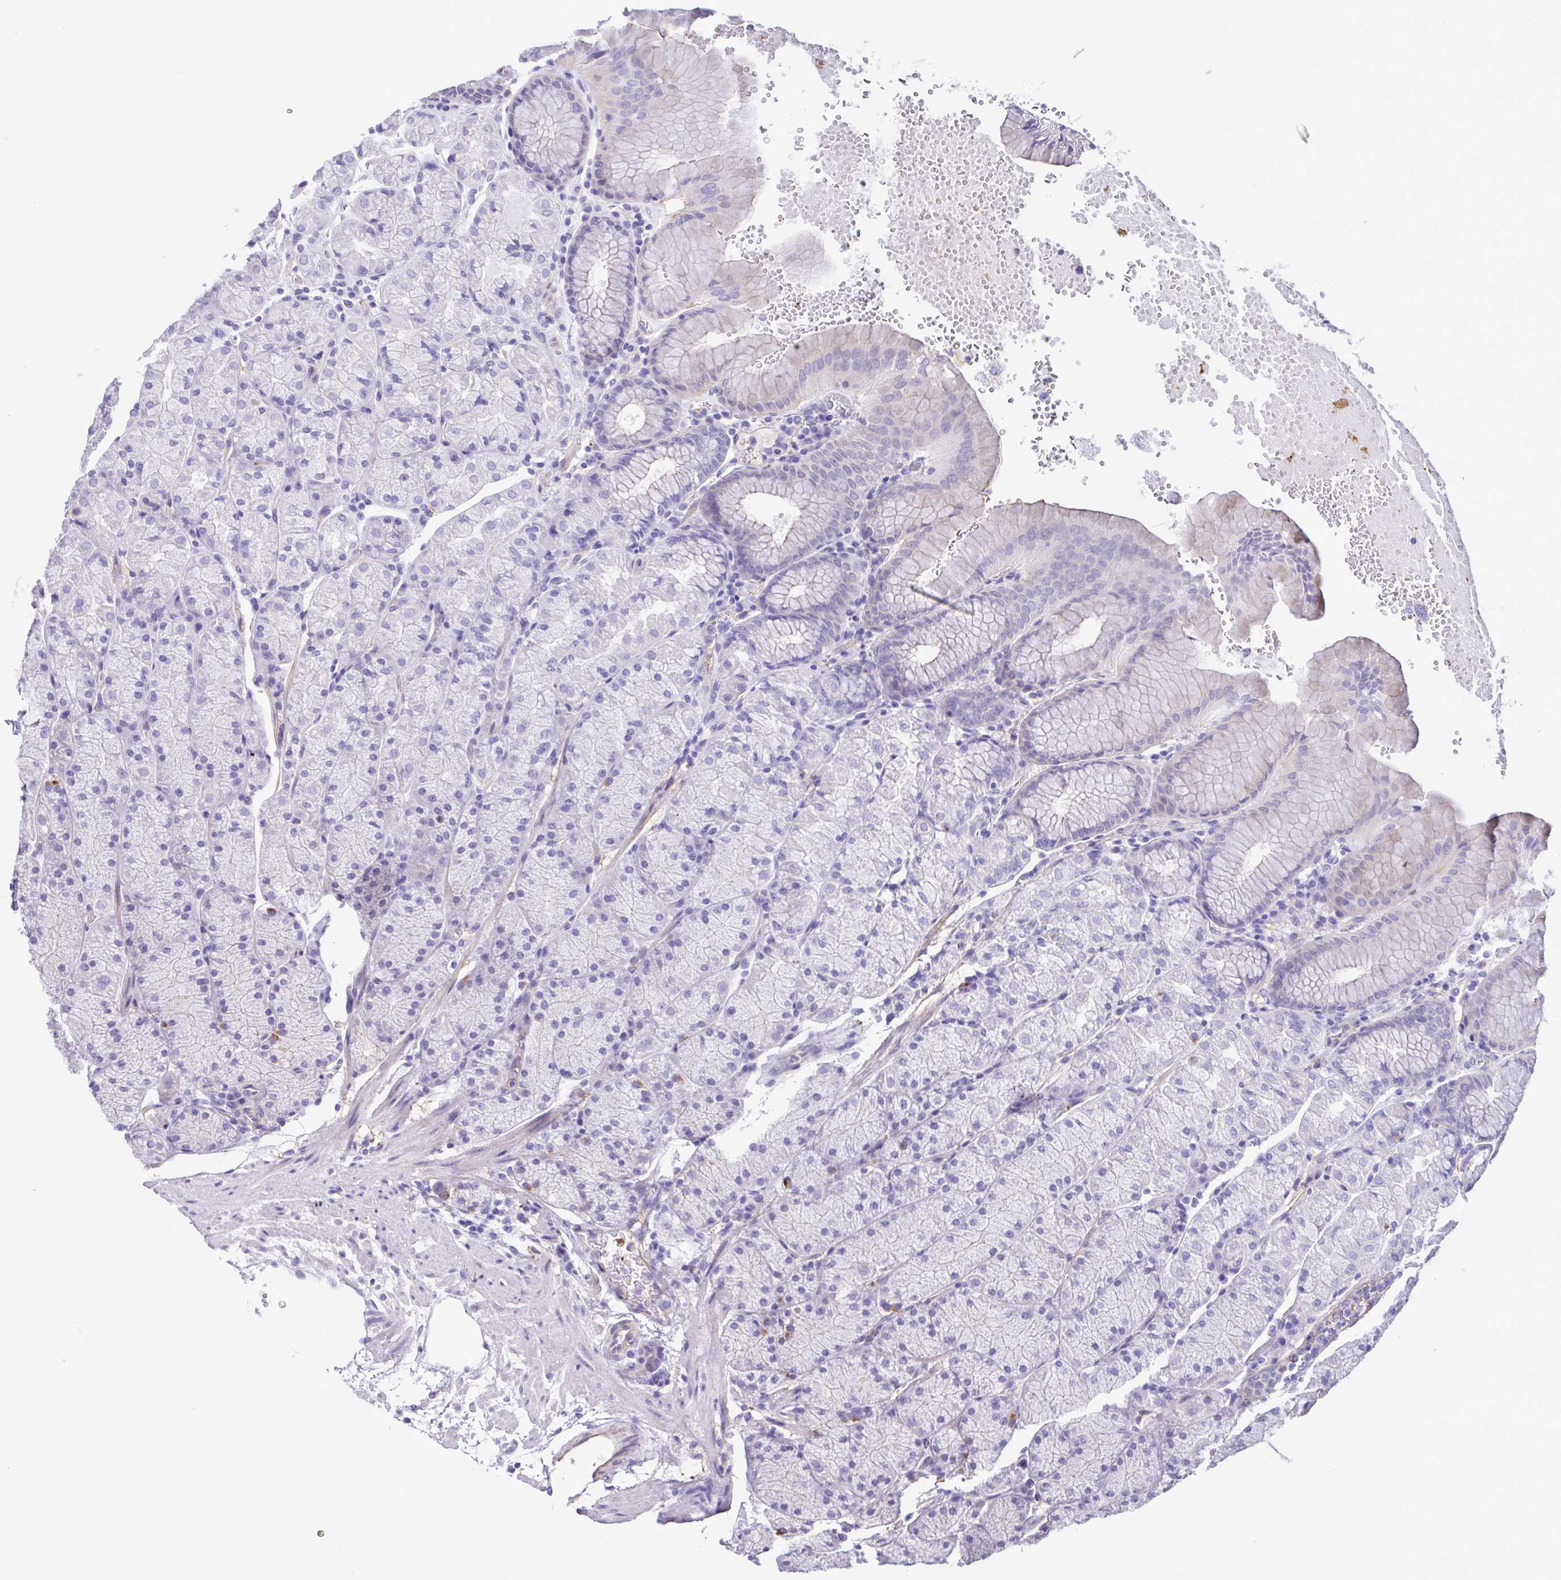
{"staining": {"intensity": "negative", "quantity": "none", "location": "none"}, "tissue": "stomach", "cell_type": "Glandular cells", "image_type": "normal", "snomed": [{"axis": "morphology", "description": "Normal tissue, NOS"}, {"axis": "topography", "description": "Stomach, upper"}, {"axis": "topography", "description": "Stomach"}], "caption": "A high-resolution micrograph shows immunohistochemistry staining of normal stomach, which displays no significant expression in glandular cells. (DAB immunohistochemistry, high magnification).", "gene": "CYP11B1", "patient": {"sex": "male", "age": 76}}